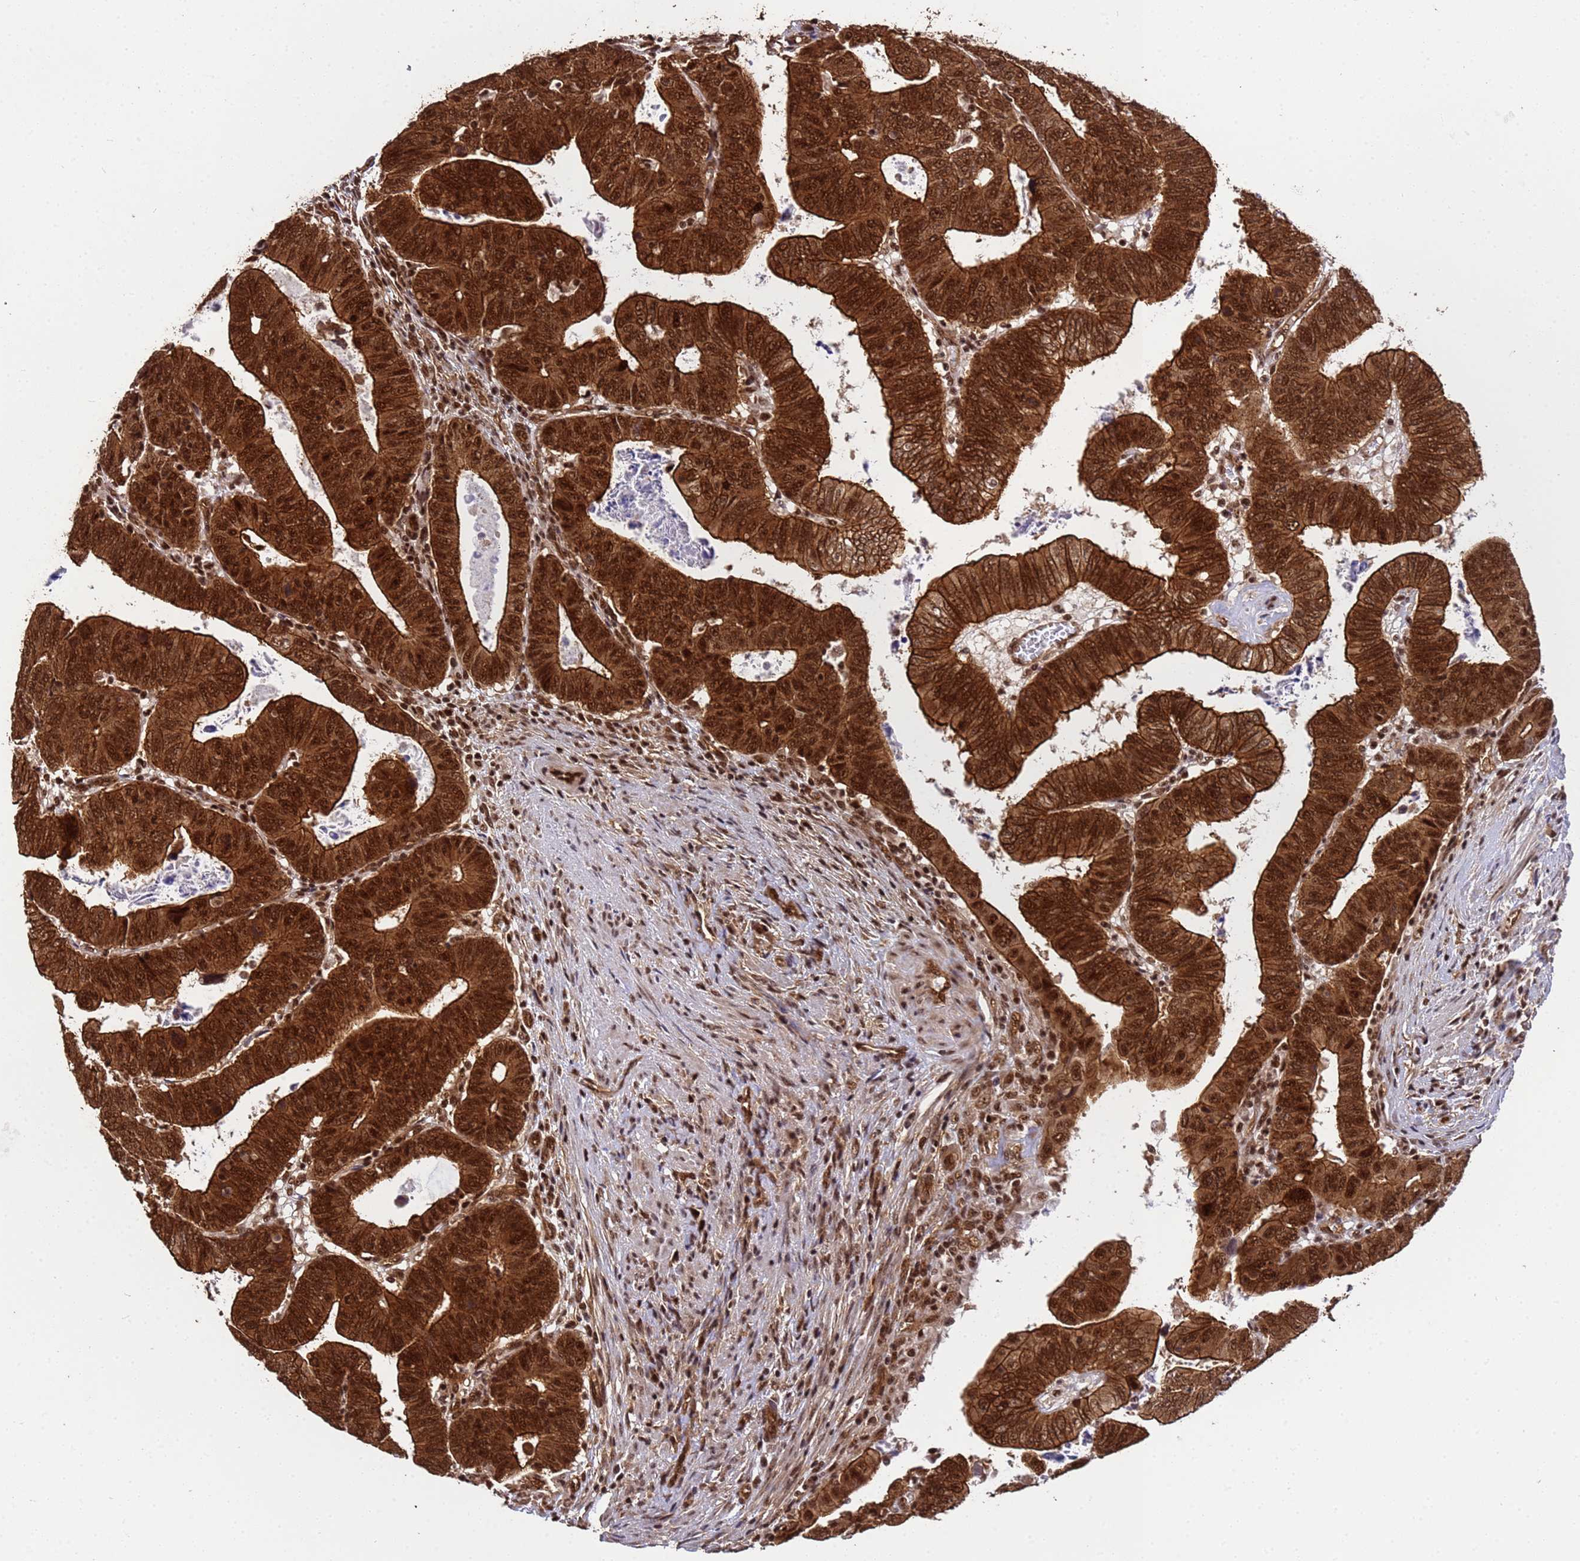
{"staining": {"intensity": "strong", "quantity": ">75%", "location": "cytoplasmic/membranous,nuclear"}, "tissue": "colorectal cancer", "cell_type": "Tumor cells", "image_type": "cancer", "snomed": [{"axis": "morphology", "description": "Normal tissue, NOS"}, {"axis": "morphology", "description": "Adenocarcinoma, NOS"}, {"axis": "topography", "description": "Rectum"}], "caption": "This photomicrograph reveals immunohistochemistry staining of colorectal cancer, with high strong cytoplasmic/membranous and nuclear expression in approximately >75% of tumor cells.", "gene": "SYF2", "patient": {"sex": "female", "age": 65}}